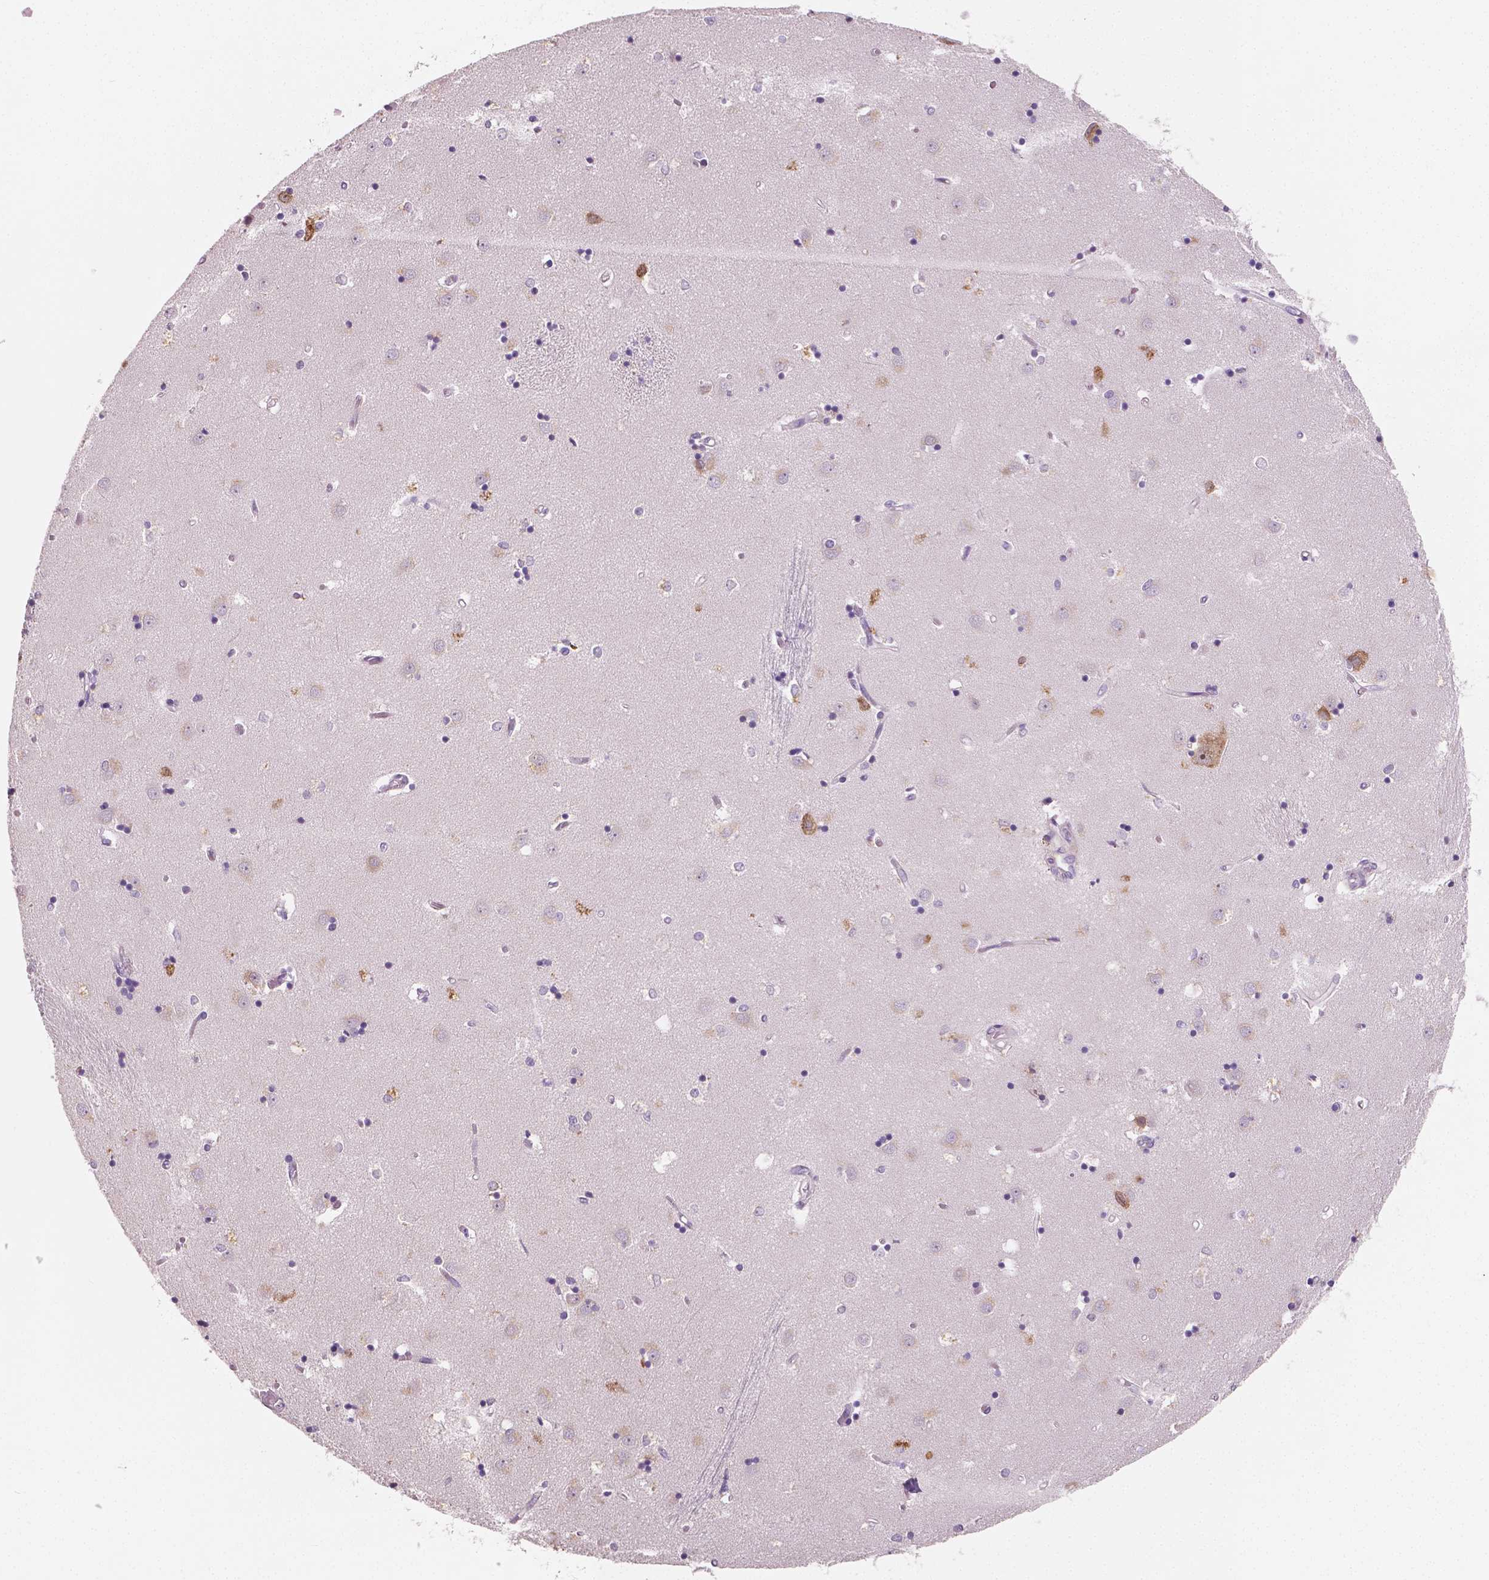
{"staining": {"intensity": "negative", "quantity": "none", "location": "none"}, "tissue": "caudate", "cell_type": "Glial cells", "image_type": "normal", "snomed": [{"axis": "morphology", "description": "Normal tissue, NOS"}, {"axis": "topography", "description": "Lateral ventricle wall"}], "caption": "This is a micrograph of immunohistochemistry staining of benign caudate, which shows no positivity in glial cells.", "gene": "LSM14B", "patient": {"sex": "male", "age": 54}}